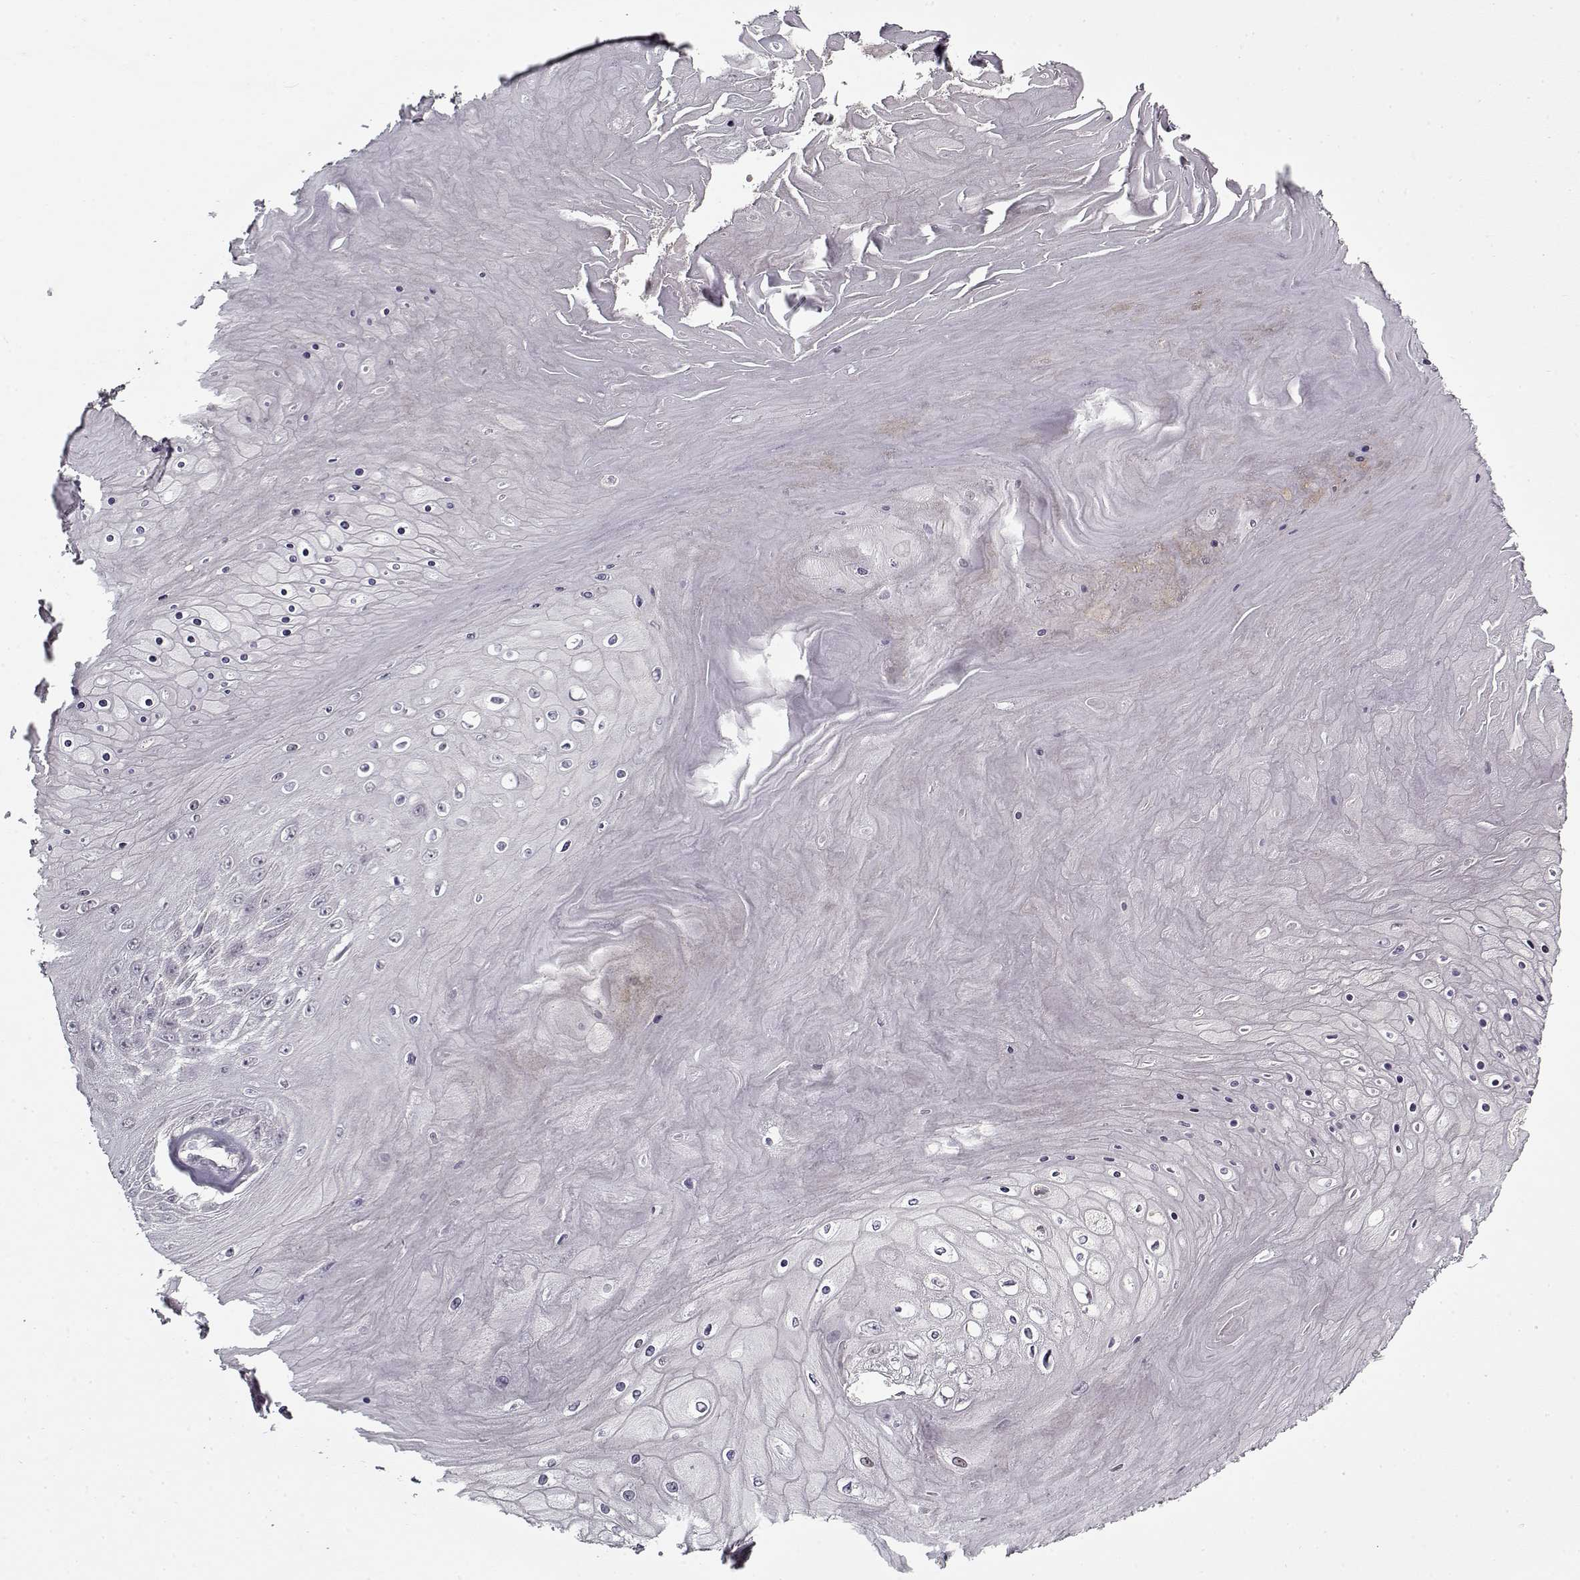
{"staining": {"intensity": "negative", "quantity": "none", "location": "none"}, "tissue": "skin cancer", "cell_type": "Tumor cells", "image_type": "cancer", "snomed": [{"axis": "morphology", "description": "Squamous cell carcinoma, NOS"}, {"axis": "topography", "description": "Skin"}], "caption": "This is an IHC histopathology image of skin cancer (squamous cell carcinoma). There is no staining in tumor cells.", "gene": "LAMA2", "patient": {"sex": "male", "age": 62}}